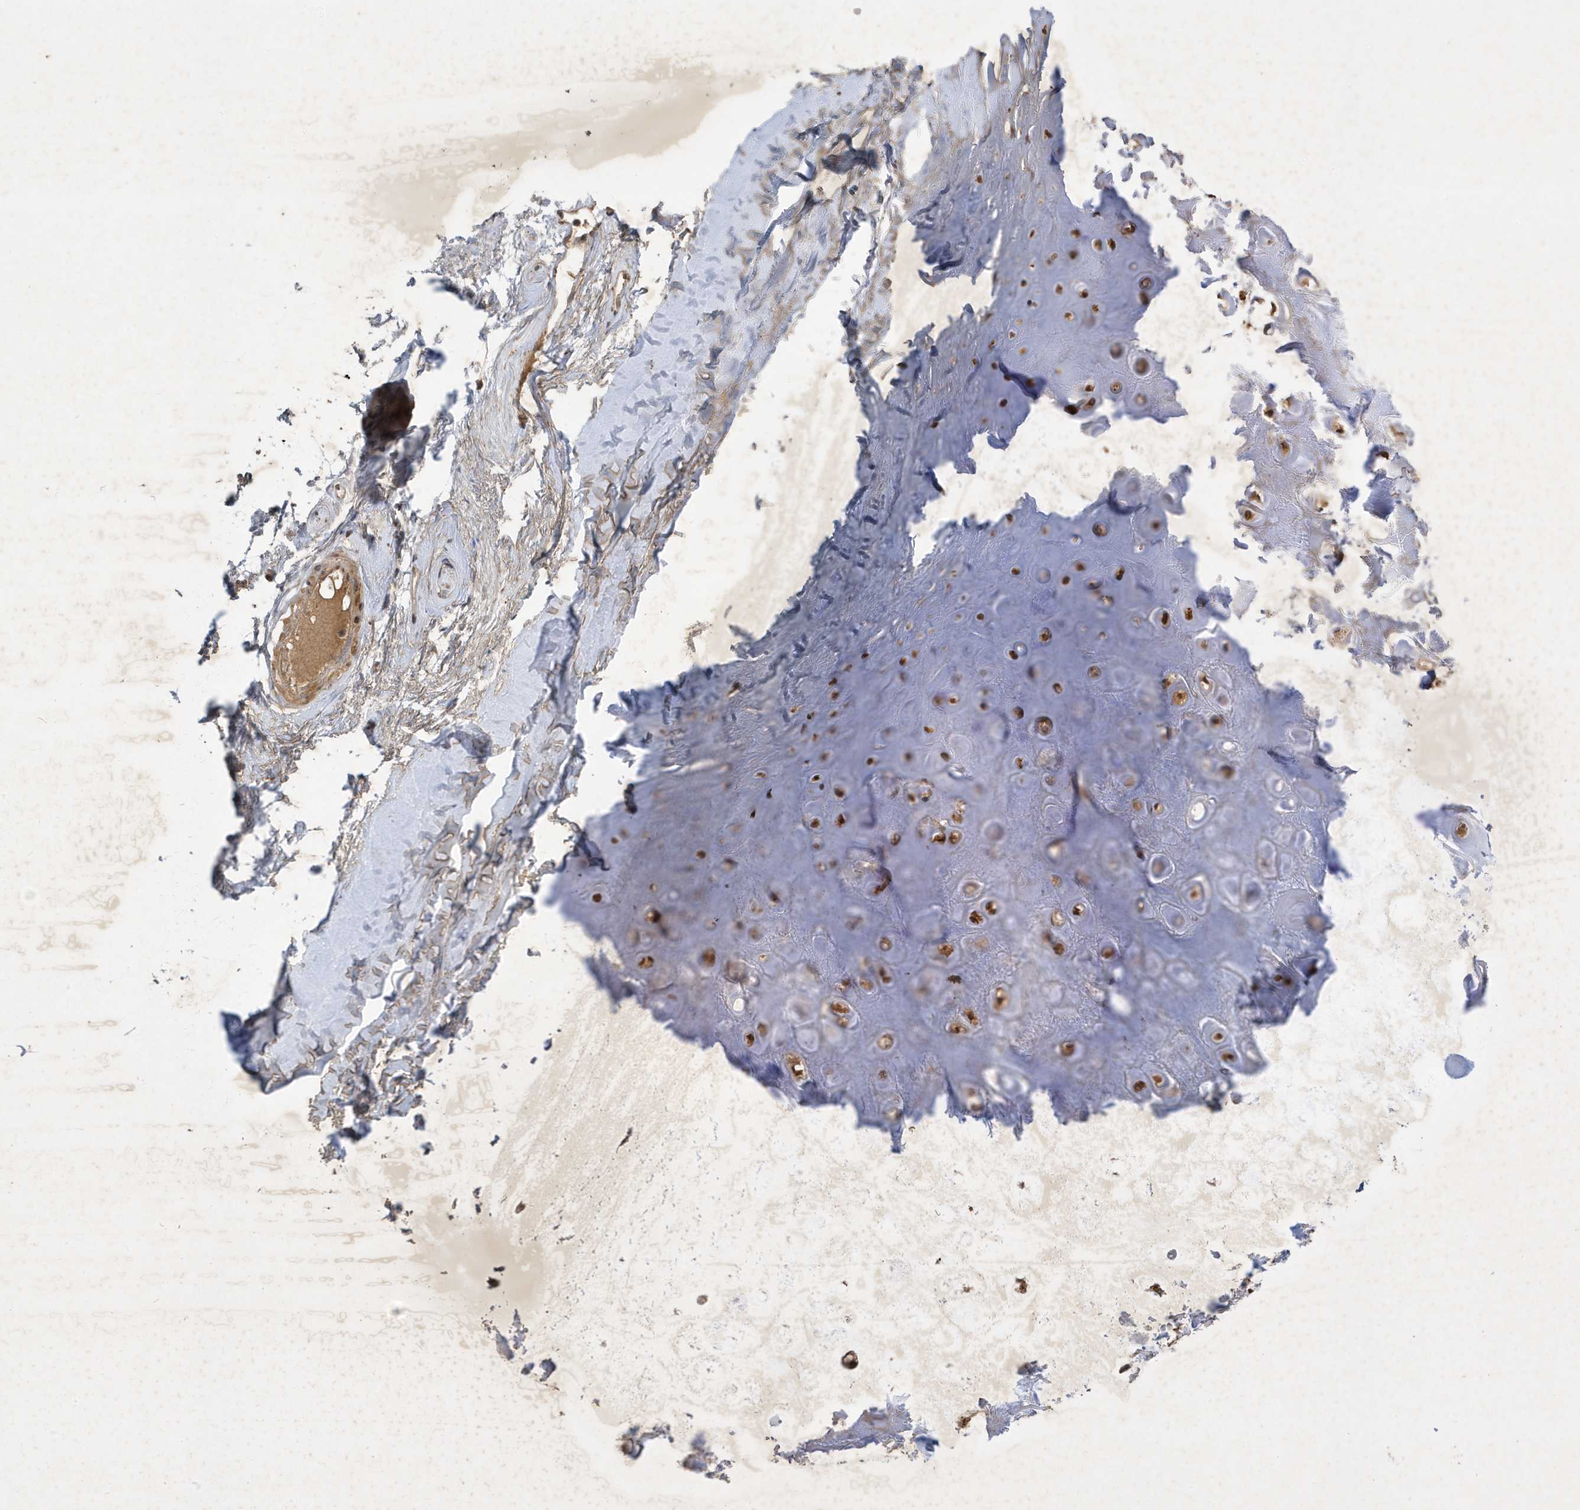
{"staining": {"intensity": "weak", "quantity": "25%-75%", "location": "cytoplasmic/membranous,nuclear"}, "tissue": "adipose tissue", "cell_type": "Adipocytes", "image_type": "normal", "snomed": [{"axis": "morphology", "description": "Normal tissue, NOS"}, {"axis": "morphology", "description": "Basal cell carcinoma"}, {"axis": "topography", "description": "Skin"}], "caption": "Adipocytes display low levels of weak cytoplasmic/membranous,nuclear positivity in about 25%-75% of cells in normal adipose tissue. Nuclei are stained in blue.", "gene": "STX10", "patient": {"sex": "female", "age": 89}}